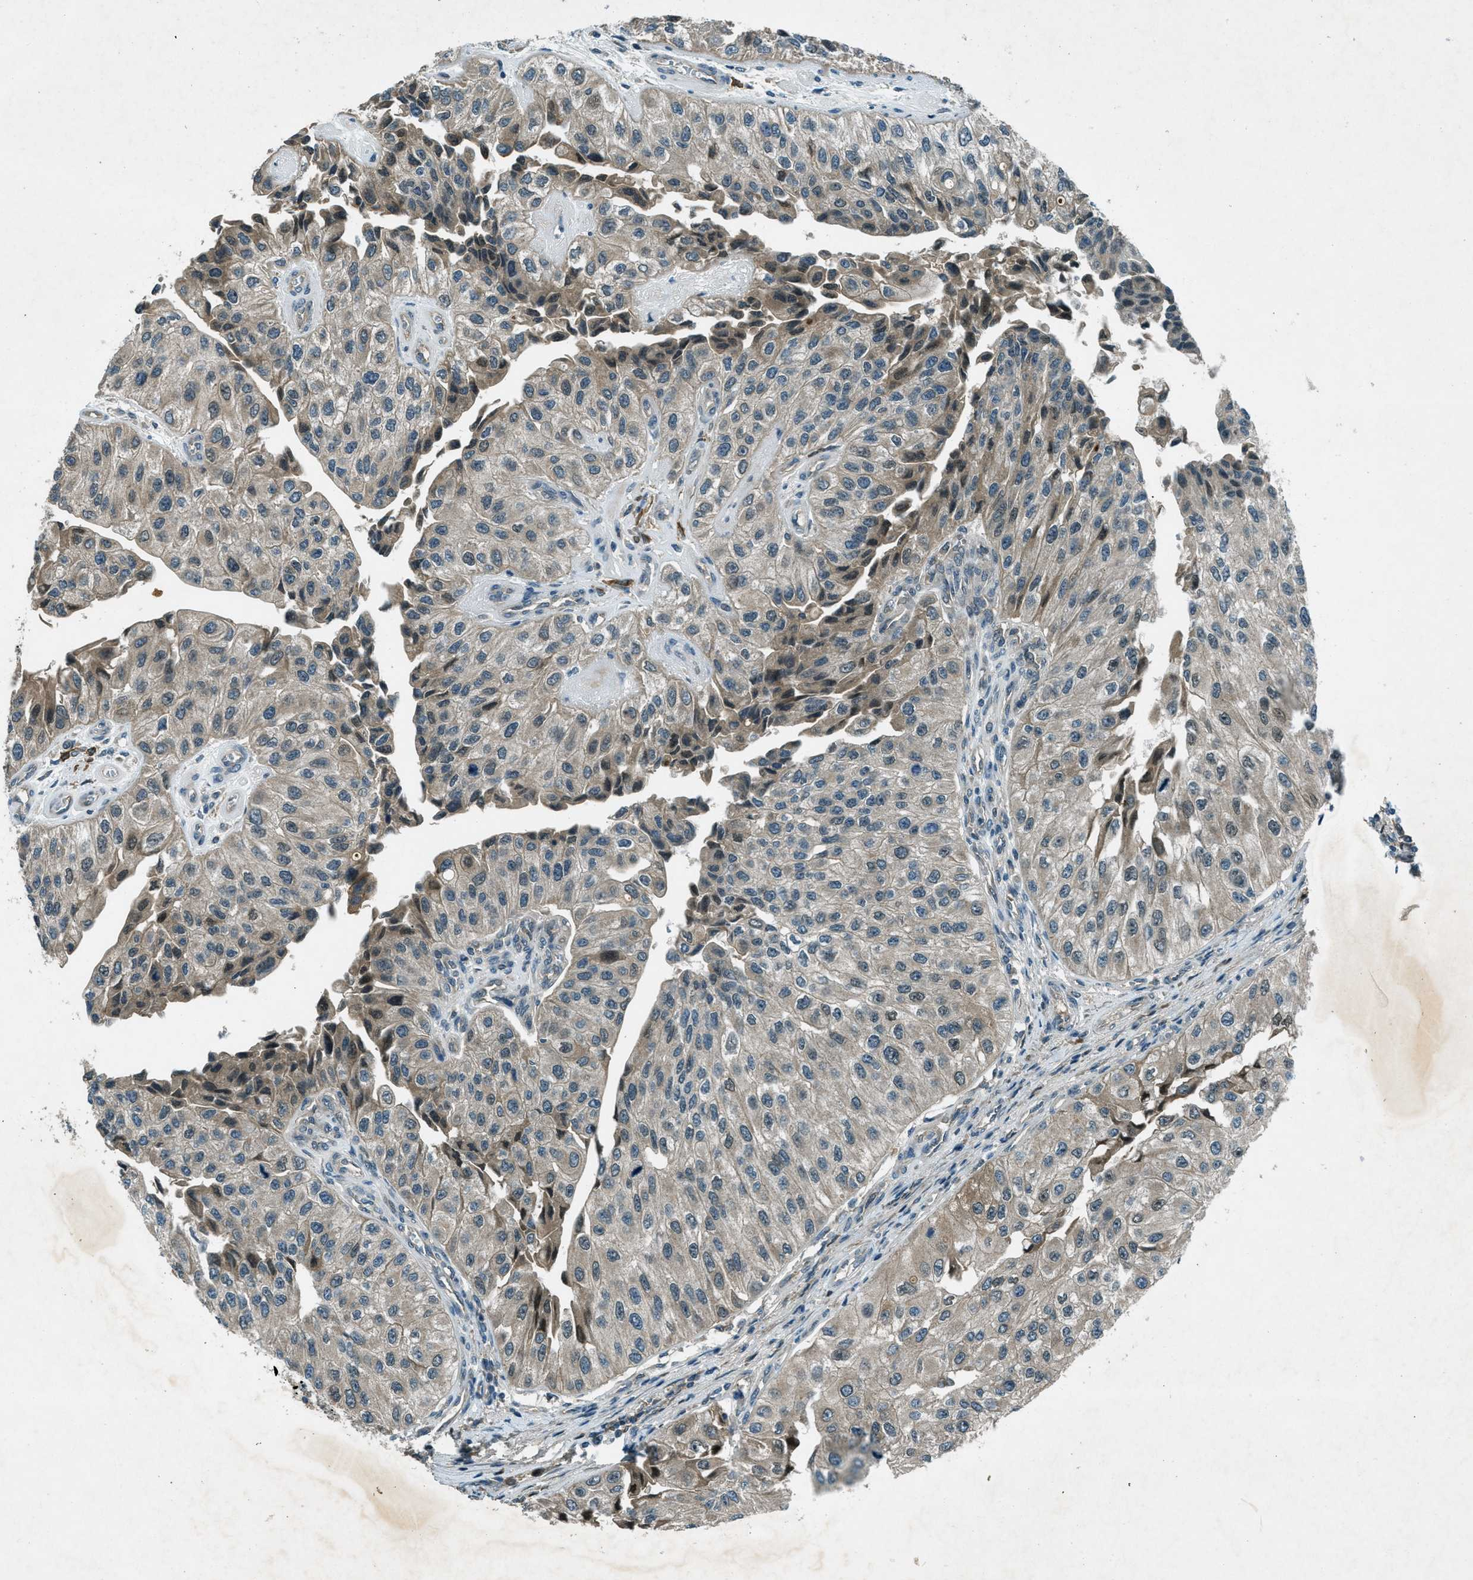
{"staining": {"intensity": "weak", "quantity": "<25%", "location": "cytoplasmic/membranous"}, "tissue": "urothelial cancer", "cell_type": "Tumor cells", "image_type": "cancer", "snomed": [{"axis": "morphology", "description": "Urothelial carcinoma, High grade"}, {"axis": "topography", "description": "Kidney"}, {"axis": "topography", "description": "Urinary bladder"}], "caption": "Photomicrograph shows no significant protein positivity in tumor cells of urothelial carcinoma (high-grade).", "gene": "STK11", "patient": {"sex": "male", "age": 77}}